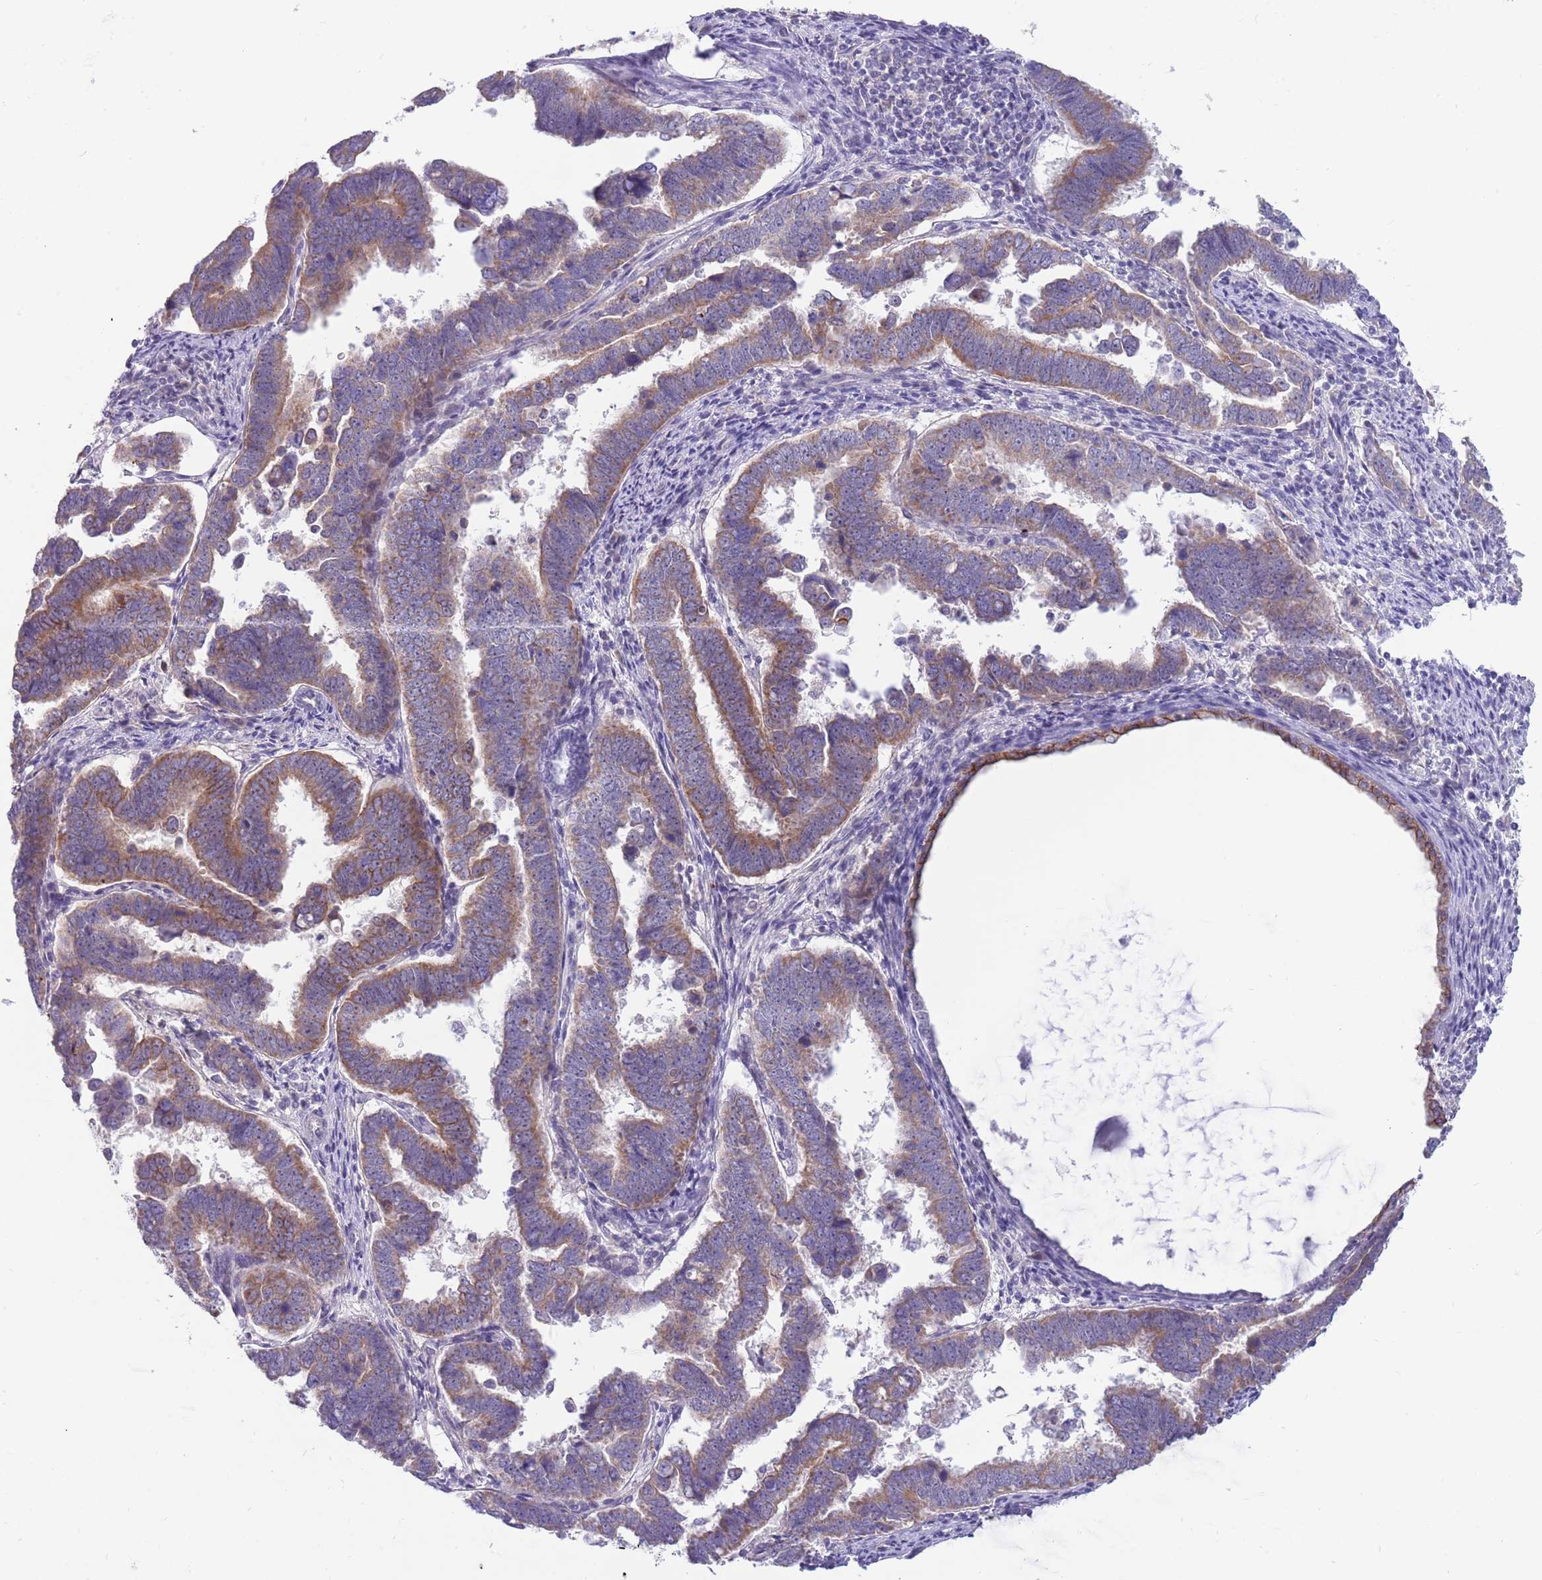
{"staining": {"intensity": "moderate", "quantity": ">75%", "location": "cytoplasmic/membranous"}, "tissue": "endometrial cancer", "cell_type": "Tumor cells", "image_type": "cancer", "snomed": [{"axis": "morphology", "description": "Adenocarcinoma, NOS"}, {"axis": "topography", "description": "Endometrium"}], "caption": "Tumor cells reveal medium levels of moderate cytoplasmic/membranous positivity in about >75% of cells in adenocarcinoma (endometrial). The protein is shown in brown color, while the nuclei are stained blue.", "gene": "DDHD1", "patient": {"sex": "female", "age": 75}}